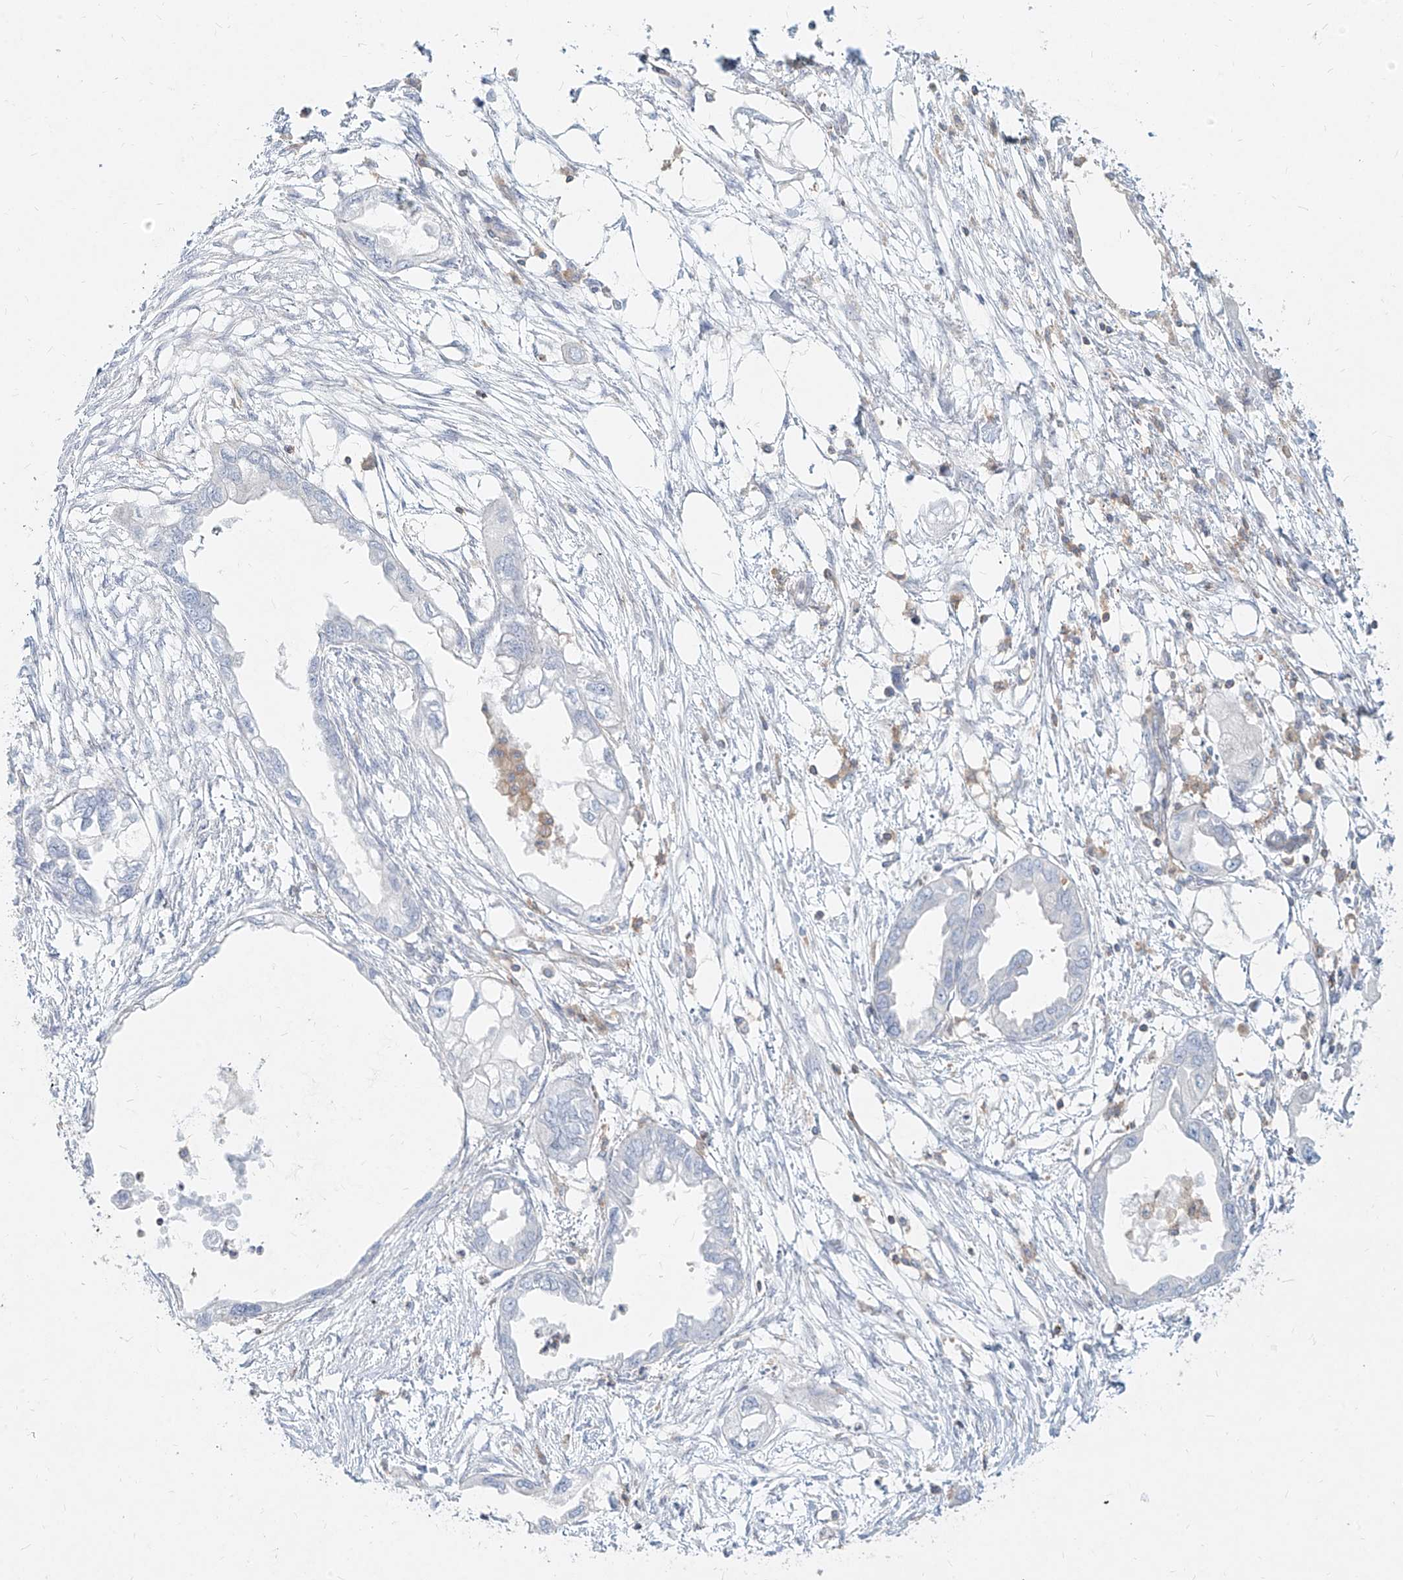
{"staining": {"intensity": "negative", "quantity": "none", "location": "none"}, "tissue": "endometrial cancer", "cell_type": "Tumor cells", "image_type": "cancer", "snomed": [{"axis": "morphology", "description": "Adenocarcinoma, NOS"}, {"axis": "morphology", "description": "Adenocarcinoma, metastatic, NOS"}, {"axis": "topography", "description": "Adipose tissue"}, {"axis": "topography", "description": "Endometrium"}], "caption": "The micrograph demonstrates no staining of tumor cells in adenocarcinoma (endometrial).", "gene": "SLC2A12", "patient": {"sex": "female", "age": 67}}